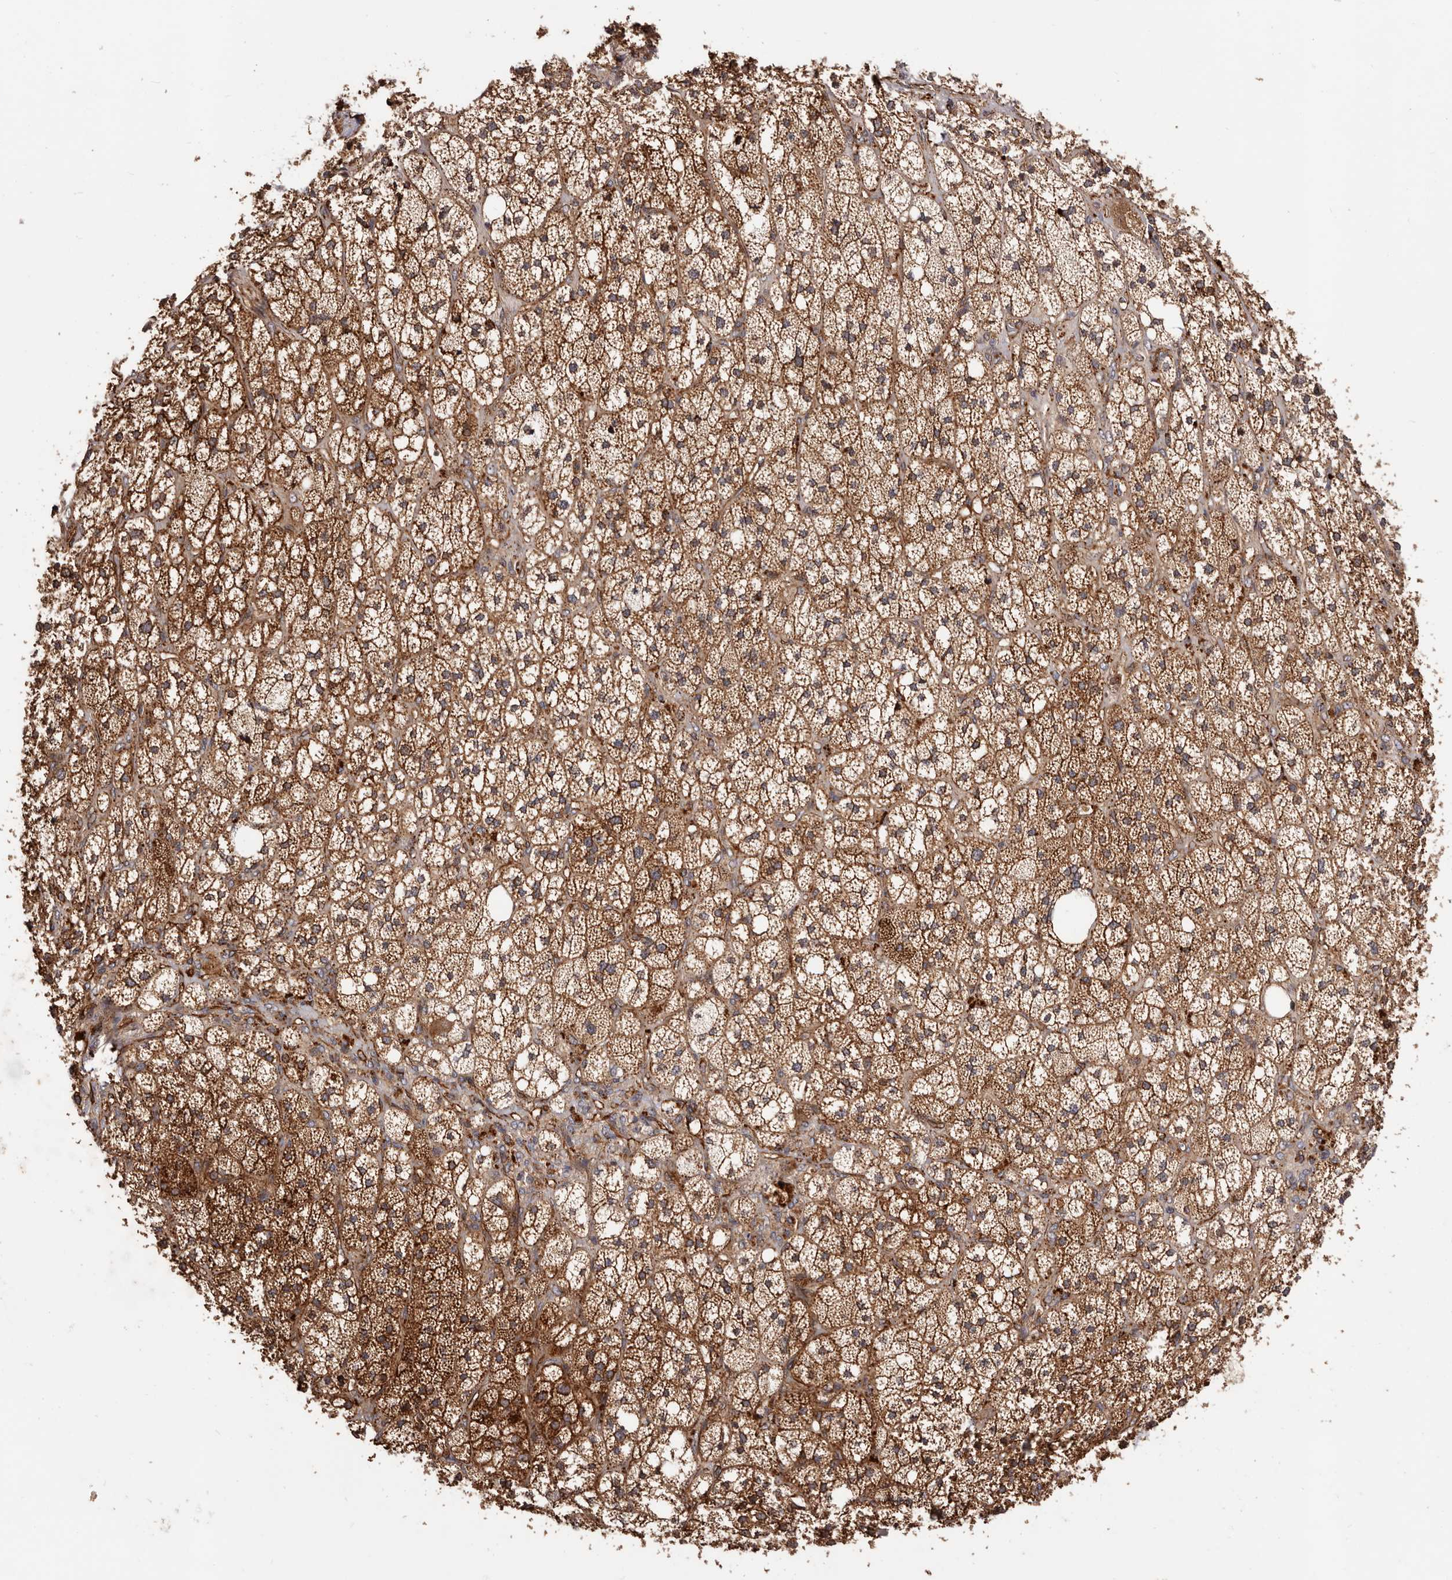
{"staining": {"intensity": "strong", "quantity": "25%-75%", "location": "cytoplasmic/membranous"}, "tissue": "adrenal gland", "cell_type": "Glandular cells", "image_type": "normal", "snomed": [{"axis": "morphology", "description": "Normal tissue, NOS"}, {"axis": "topography", "description": "Adrenal gland"}], "caption": "IHC of benign human adrenal gland shows high levels of strong cytoplasmic/membranous expression in about 25%-75% of glandular cells. (DAB = brown stain, brightfield microscopy at high magnification).", "gene": "GTPBP1", "patient": {"sex": "male", "age": 61}}